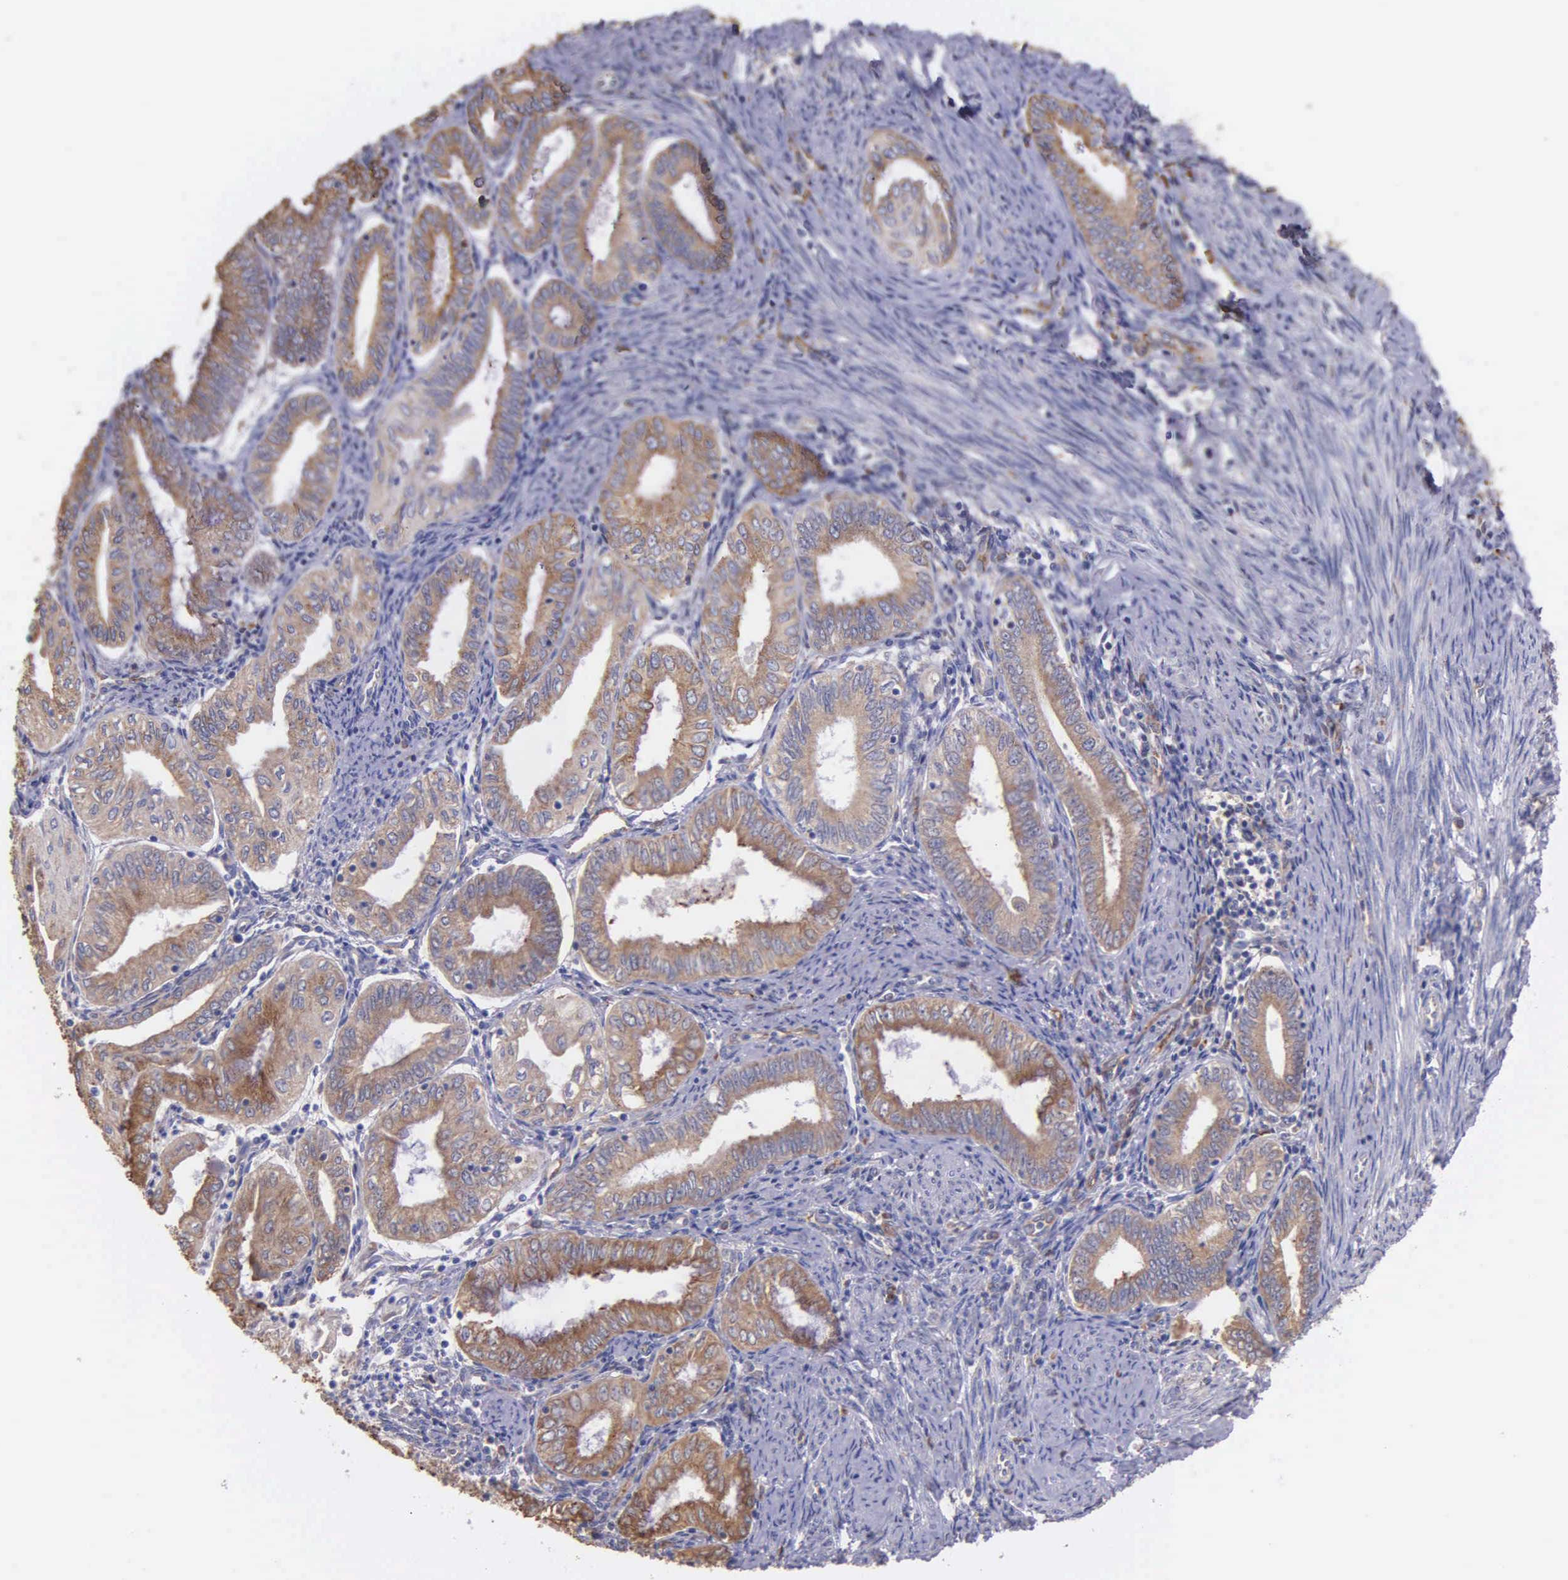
{"staining": {"intensity": "moderate", "quantity": ">75%", "location": "cytoplasmic/membranous"}, "tissue": "endometrial cancer", "cell_type": "Tumor cells", "image_type": "cancer", "snomed": [{"axis": "morphology", "description": "Adenocarcinoma, NOS"}, {"axis": "topography", "description": "Endometrium"}], "caption": "Human endometrial cancer stained with a brown dye displays moderate cytoplasmic/membranous positive positivity in about >75% of tumor cells.", "gene": "ZC3H12B", "patient": {"sex": "female", "age": 55}}